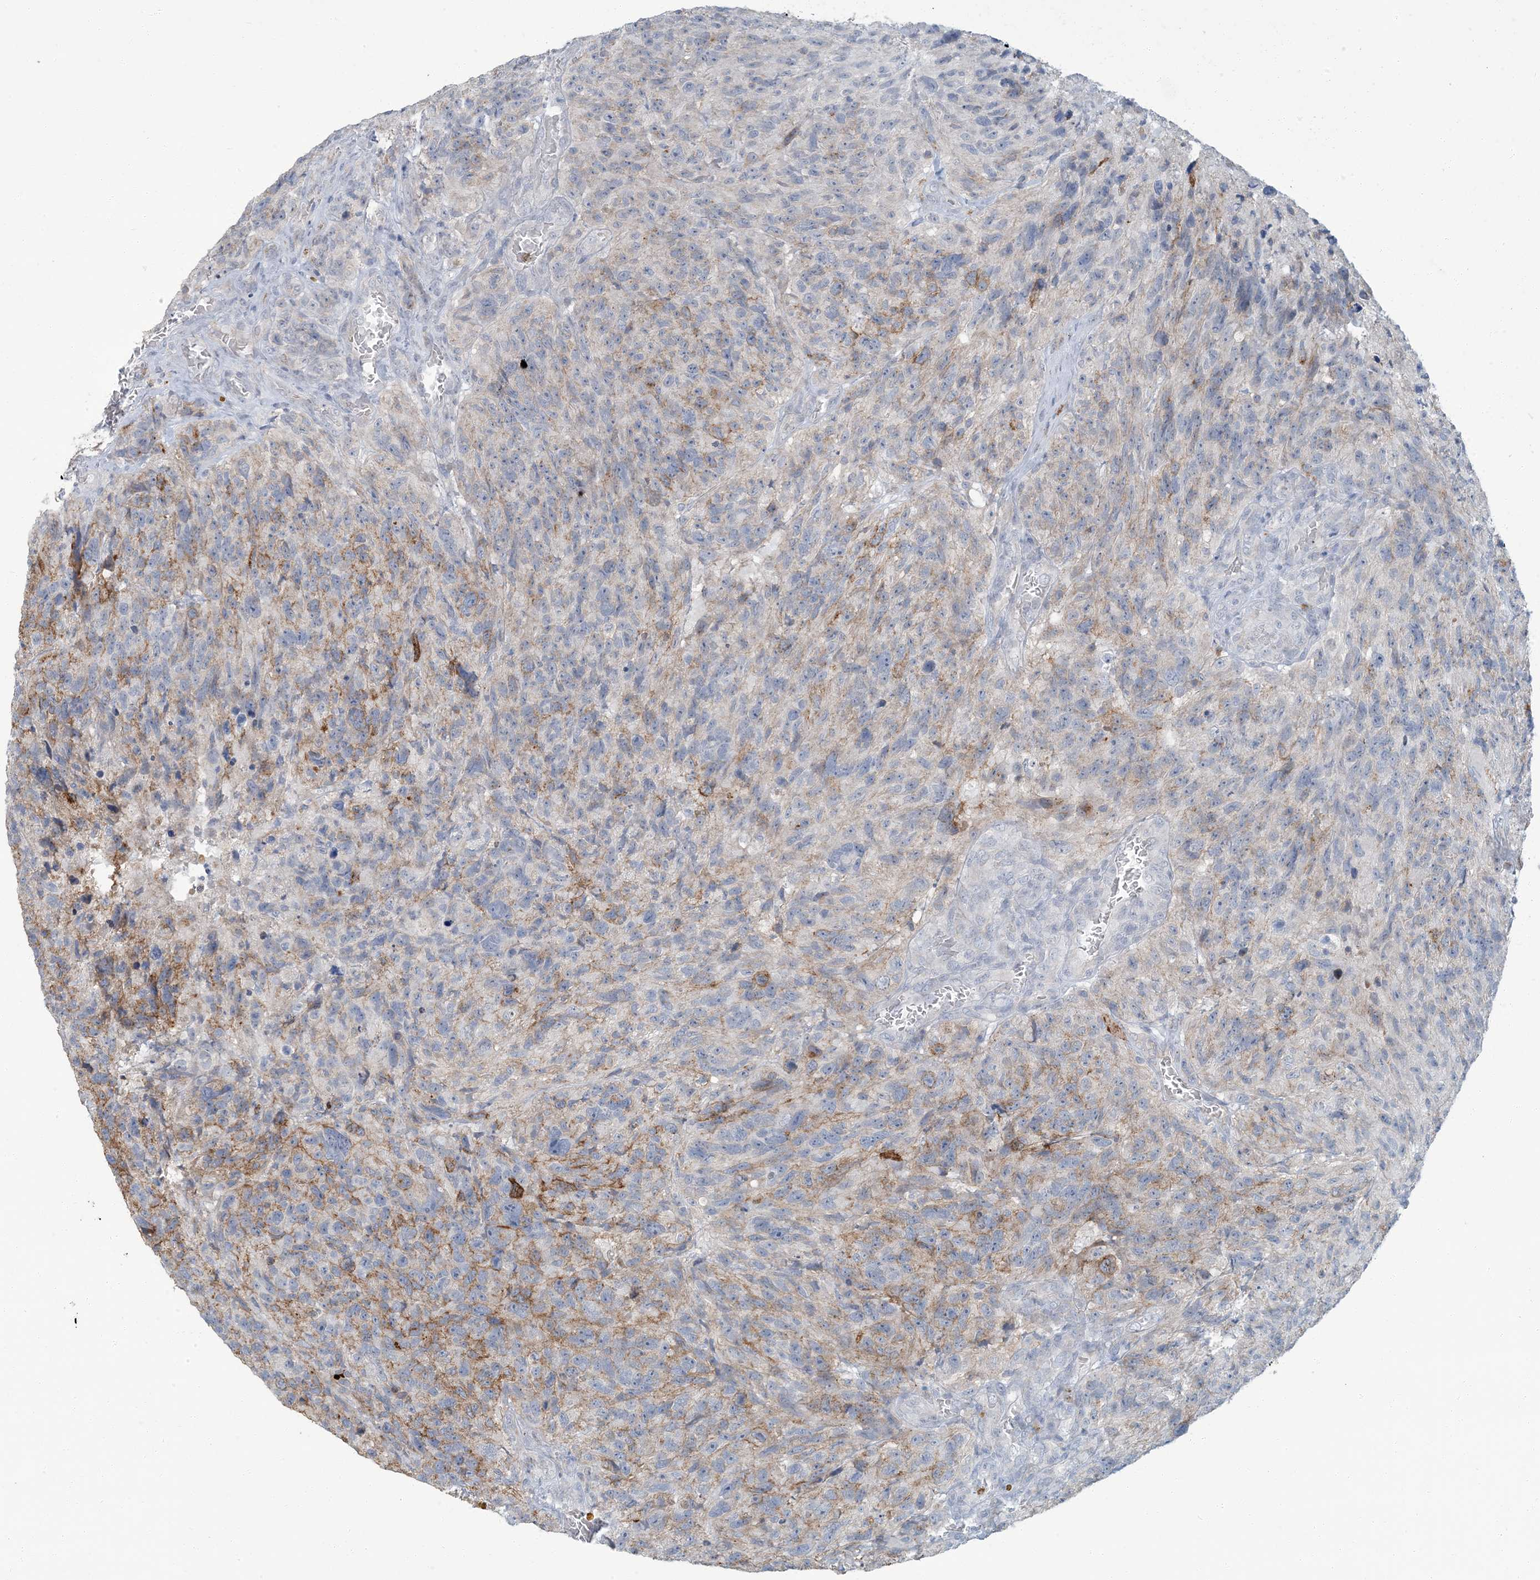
{"staining": {"intensity": "negative", "quantity": "none", "location": "none"}, "tissue": "glioma", "cell_type": "Tumor cells", "image_type": "cancer", "snomed": [{"axis": "morphology", "description": "Glioma, malignant, High grade"}, {"axis": "topography", "description": "Brain"}], "caption": "Tumor cells show no significant positivity in glioma.", "gene": "EPHA4", "patient": {"sex": "male", "age": 69}}